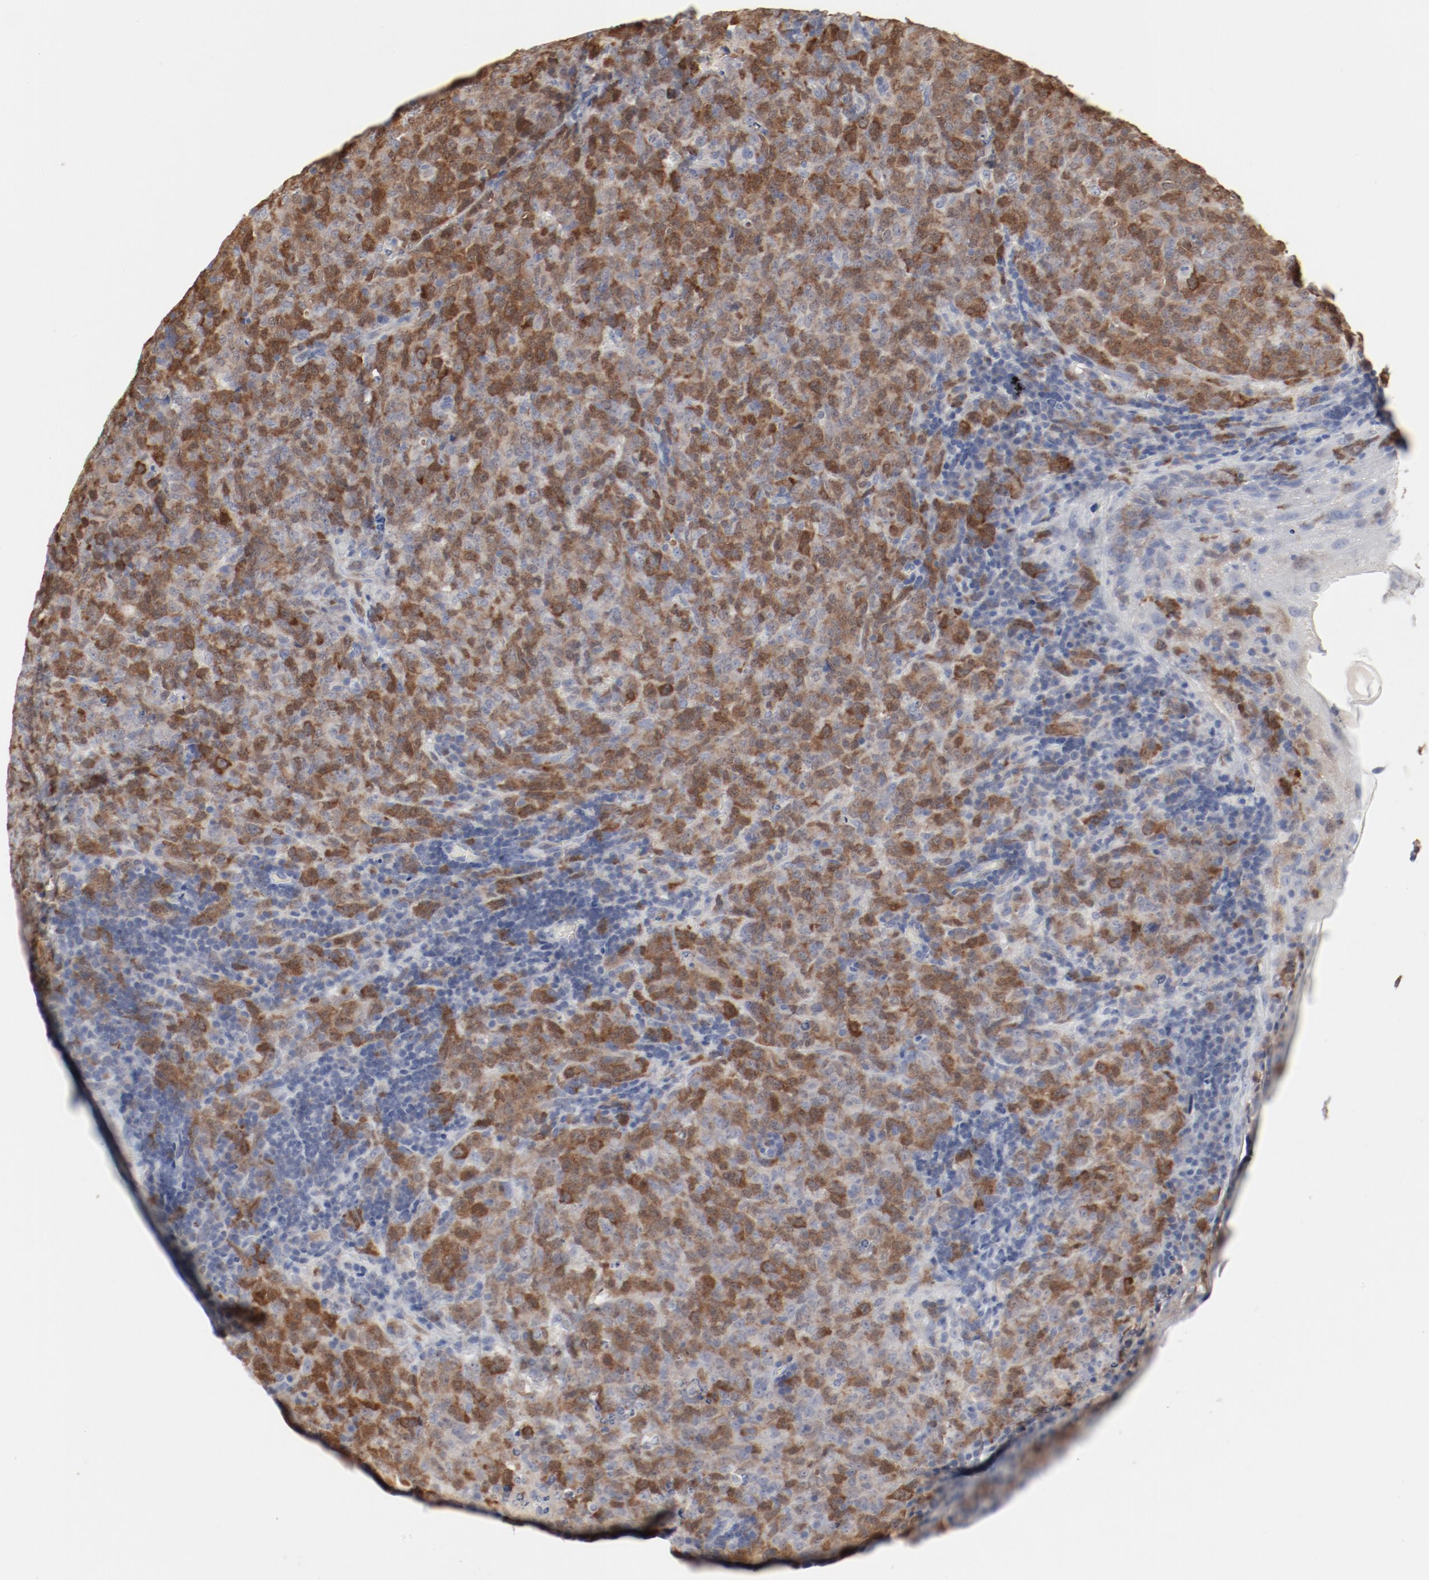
{"staining": {"intensity": "moderate", "quantity": ">75%", "location": "cytoplasmic/membranous,nuclear"}, "tissue": "lymphoma", "cell_type": "Tumor cells", "image_type": "cancer", "snomed": [{"axis": "morphology", "description": "Malignant lymphoma, non-Hodgkin's type, High grade"}, {"axis": "topography", "description": "Tonsil"}], "caption": "Immunohistochemistry histopathology image of lymphoma stained for a protein (brown), which displays medium levels of moderate cytoplasmic/membranous and nuclear expression in about >75% of tumor cells.", "gene": "CDK1", "patient": {"sex": "female", "age": 36}}